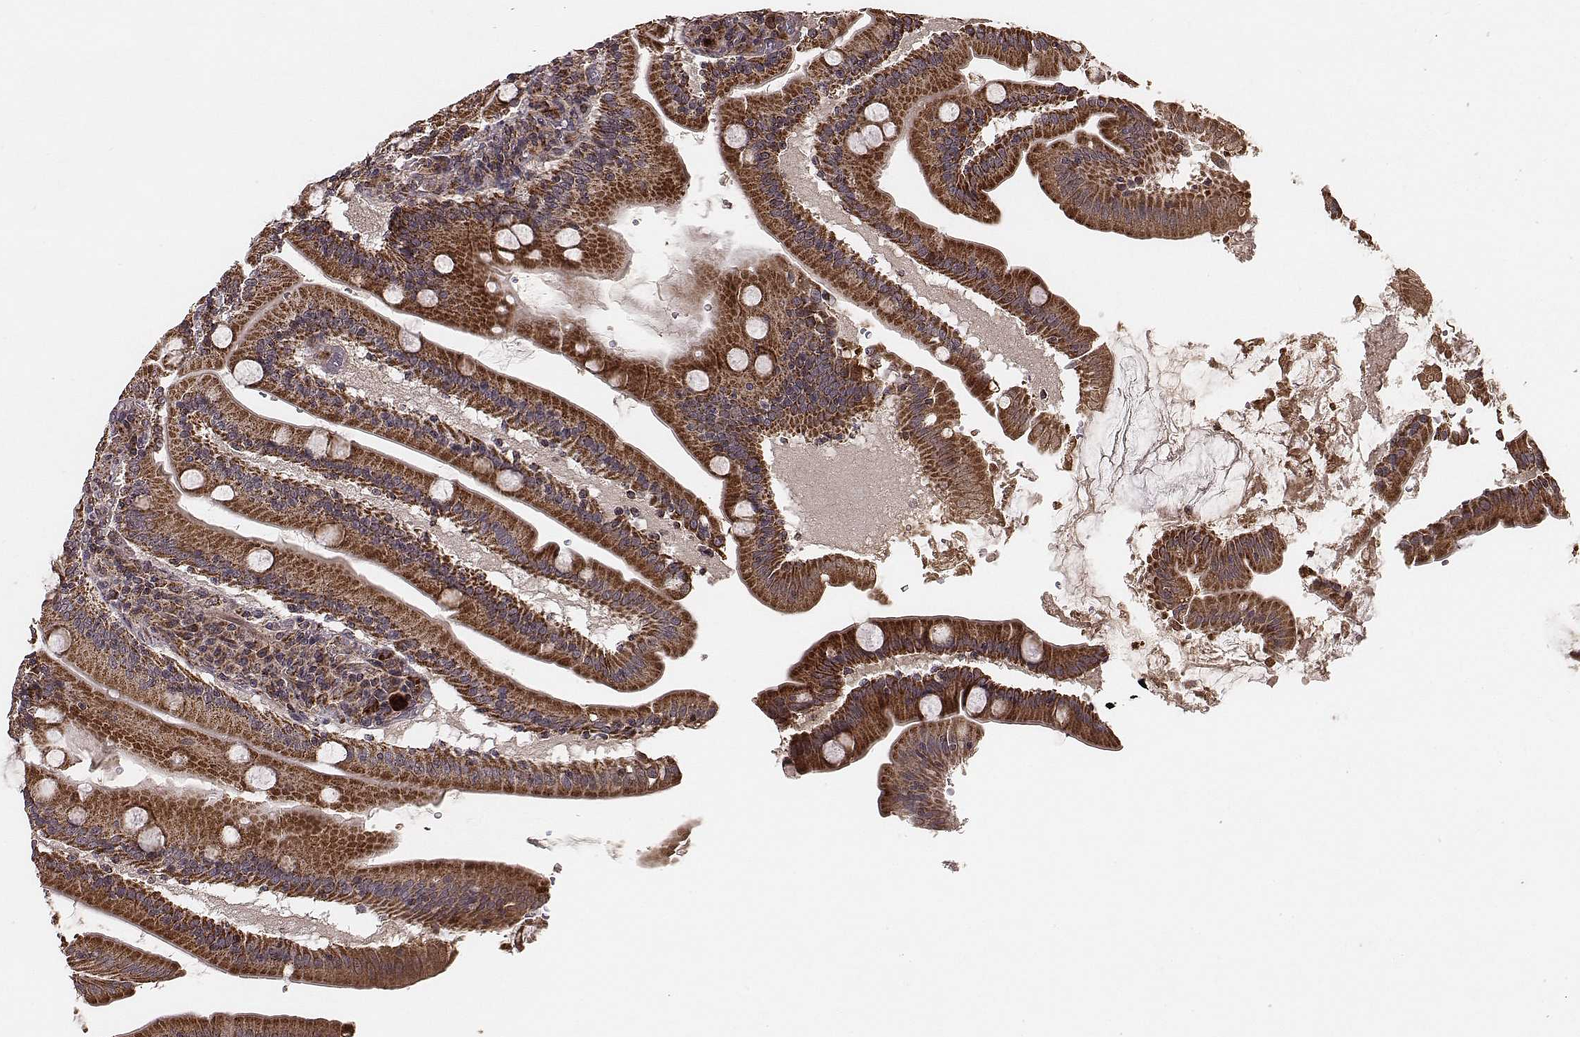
{"staining": {"intensity": "strong", "quantity": ">75%", "location": "cytoplasmic/membranous"}, "tissue": "small intestine", "cell_type": "Glandular cells", "image_type": "normal", "snomed": [{"axis": "morphology", "description": "Normal tissue, NOS"}, {"axis": "topography", "description": "Small intestine"}], "caption": "High-magnification brightfield microscopy of unremarkable small intestine stained with DAB (3,3'-diaminobenzidine) (brown) and counterstained with hematoxylin (blue). glandular cells exhibit strong cytoplasmic/membranous expression is identified in approximately>75% of cells.", "gene": "ZDHHC21", "patient": {"sex": "male", "age": 37}}